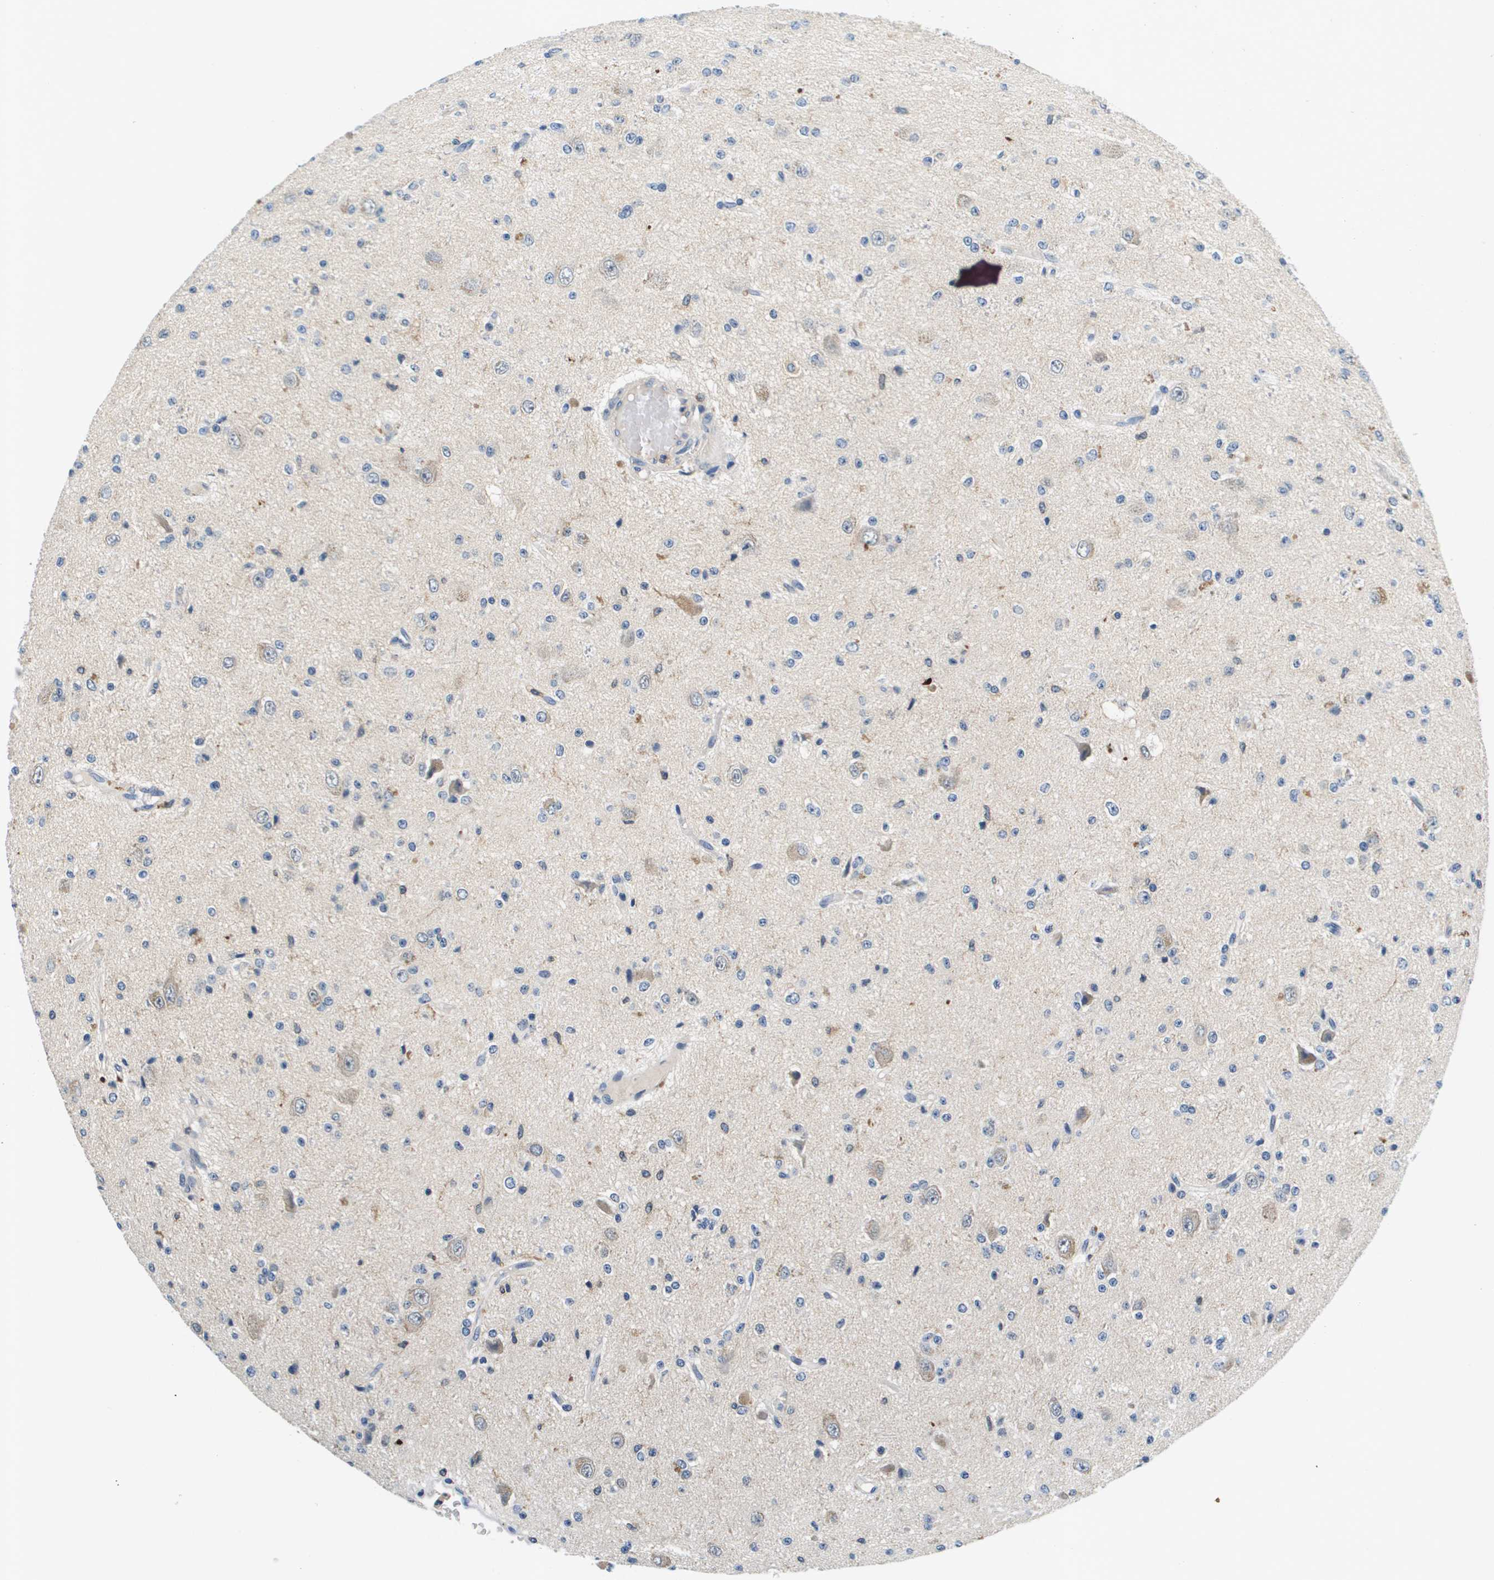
{"staining": {"intensity": "negative", "quantity": "none", "location": "none"}, "tissue": "glioma", "cell_type": "Tumor cells", "image_type": "cancer", "snomed": [{"axis": "morphology", "description": "Glioma, malignant, High grade"}, {"axis": "topography", "description": "pancreas cauda"}], "caption": "Immunohistochemistry histopathology image of human glioma stained for a protein (brown), which exhibits no expression in tumor cells.", "gene": "KCNQ5", "patient": {"sex": "male", "age": 60}}